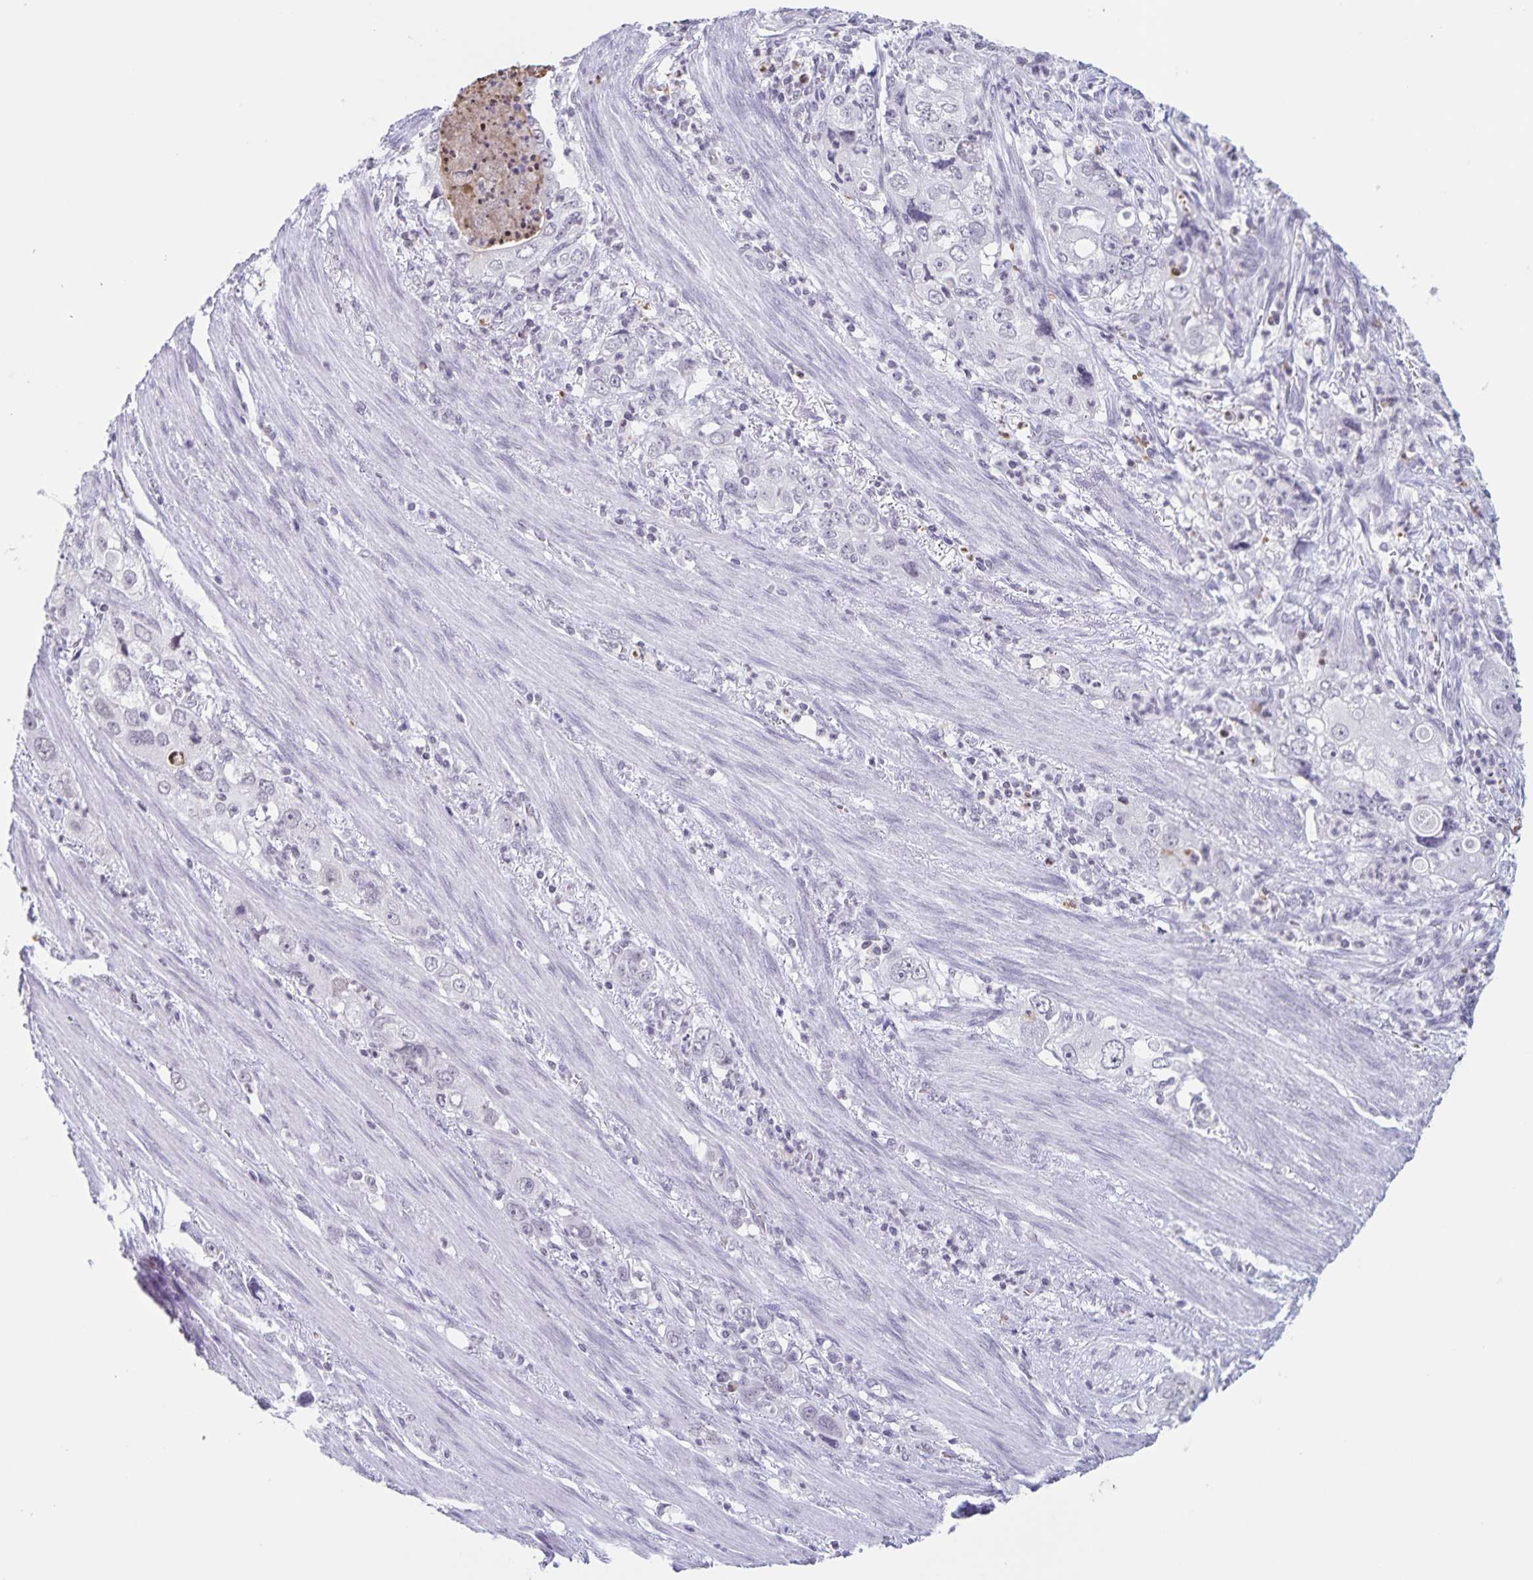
{"staining": {"intensity": "negative", "quantity": "none", "location": "none"}, "tissue": "stomach cancer", "cell_type": "Tumor cells", "image_type": "cancer", "snomed": [{"axis": "morphology", "description": "Adenocarcinoma, NOS"}, {"axis": "topography", "description": "Stomach, upper"}], "caption": "High magnification brightfield microscopy of adenocarcinoma (stomach) stained with DAB (brown) and counterstained with hematoxylin (blue): tumor cells show no significant expression.", "gene": "LCE6A", "patient": {"sex": "male", "age": 75}}